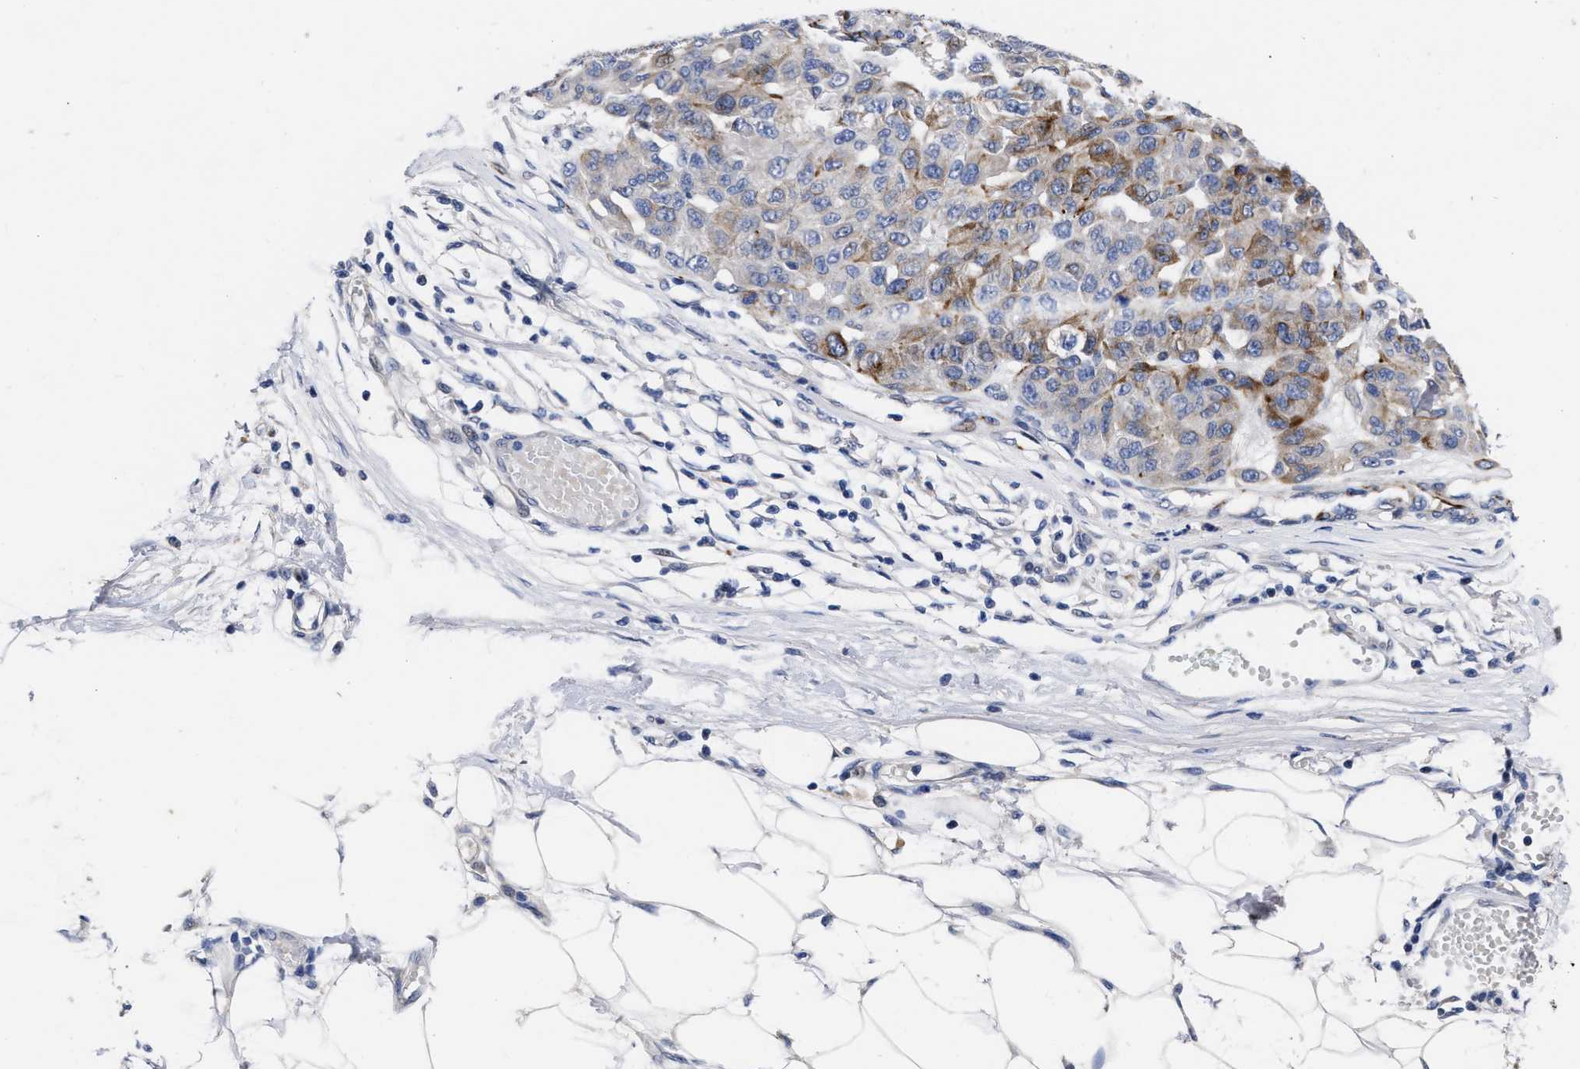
{"staining": {"intensity": "weak", "quantity": "<25%", "location": "cytoplasmic/membranous"}, "tissue": "melanoma", "cell_type": "Tumor cells", "image_type": "cancer", "snomed": [{"axis": "morphology", "description": "Normal tissue, NOS"}, {"axis": "morphology", "description": "Malignant melanoma, NOS"}, {"axis": "topography", "description": "Skin"}], "caption": "There is no significant expression in tumor cells of malignant melanoma.", "gene": "CCN5", "patient": {"sex": "male", "age": 62}}